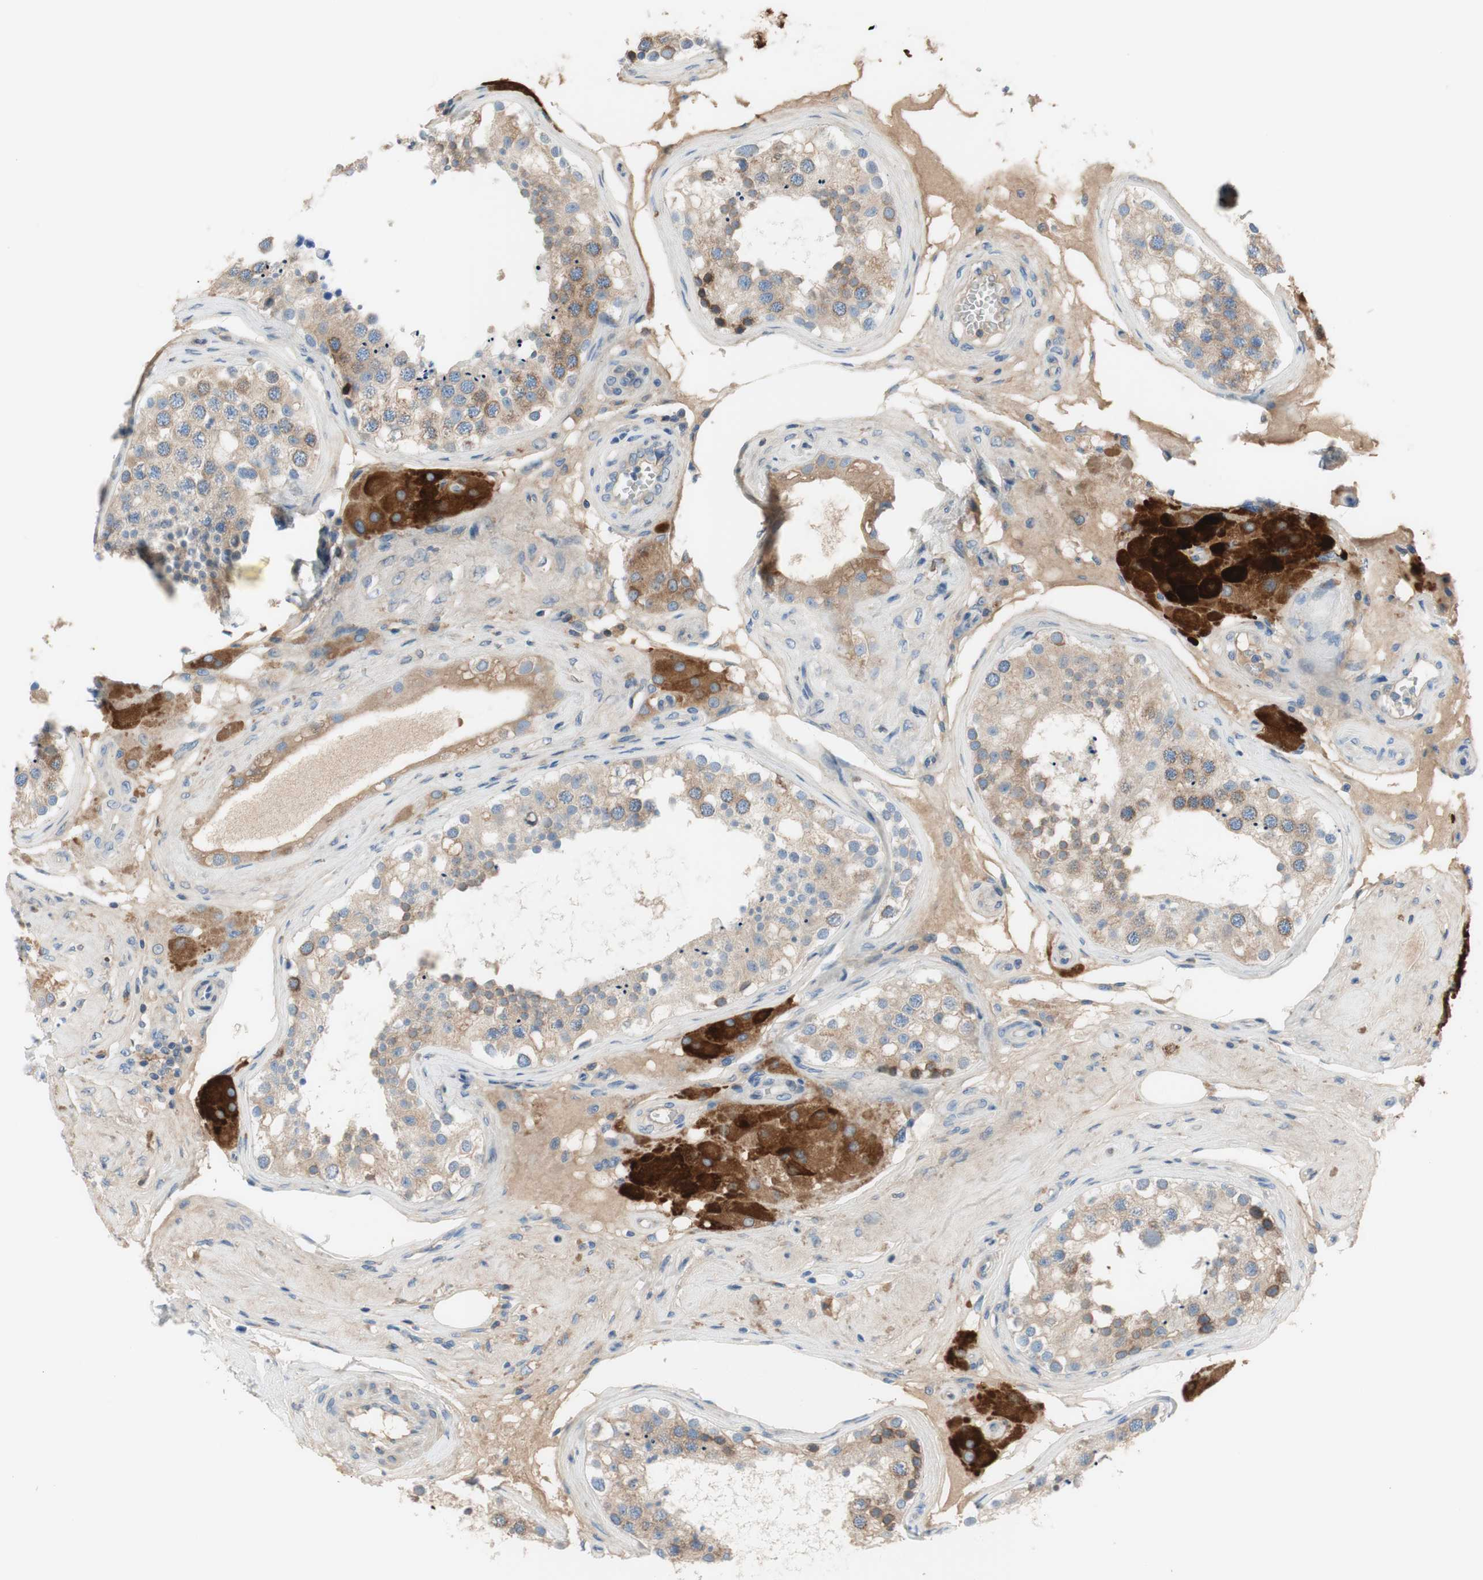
{"staining": {"intensity": "moderate", "quantity": ">75%", "location": "cytoplasmic/membranous"}, "tissue": "testis", "cell_type": "Cells in seminiferous ducts", "image_type": "normal", "snomed": [{"axis": "morphology", "description": "Normal tissue, NOS"}, {"axis": "topography", "description": "Testis"}], "caption": "High-power microscopy captured an immunohistochemistry (IHC) histopathology image of unremarkable testis, revealing moderate cytoplasmic/membranous expression in about >75% of cells in seminiferous ducts. (DAB (3,3'-diaminobenzidine) = brown stain, brightfield microscopy at high magnification).", "gene": "FDFT1", "patient": {"sex": "male", "age": 68}}